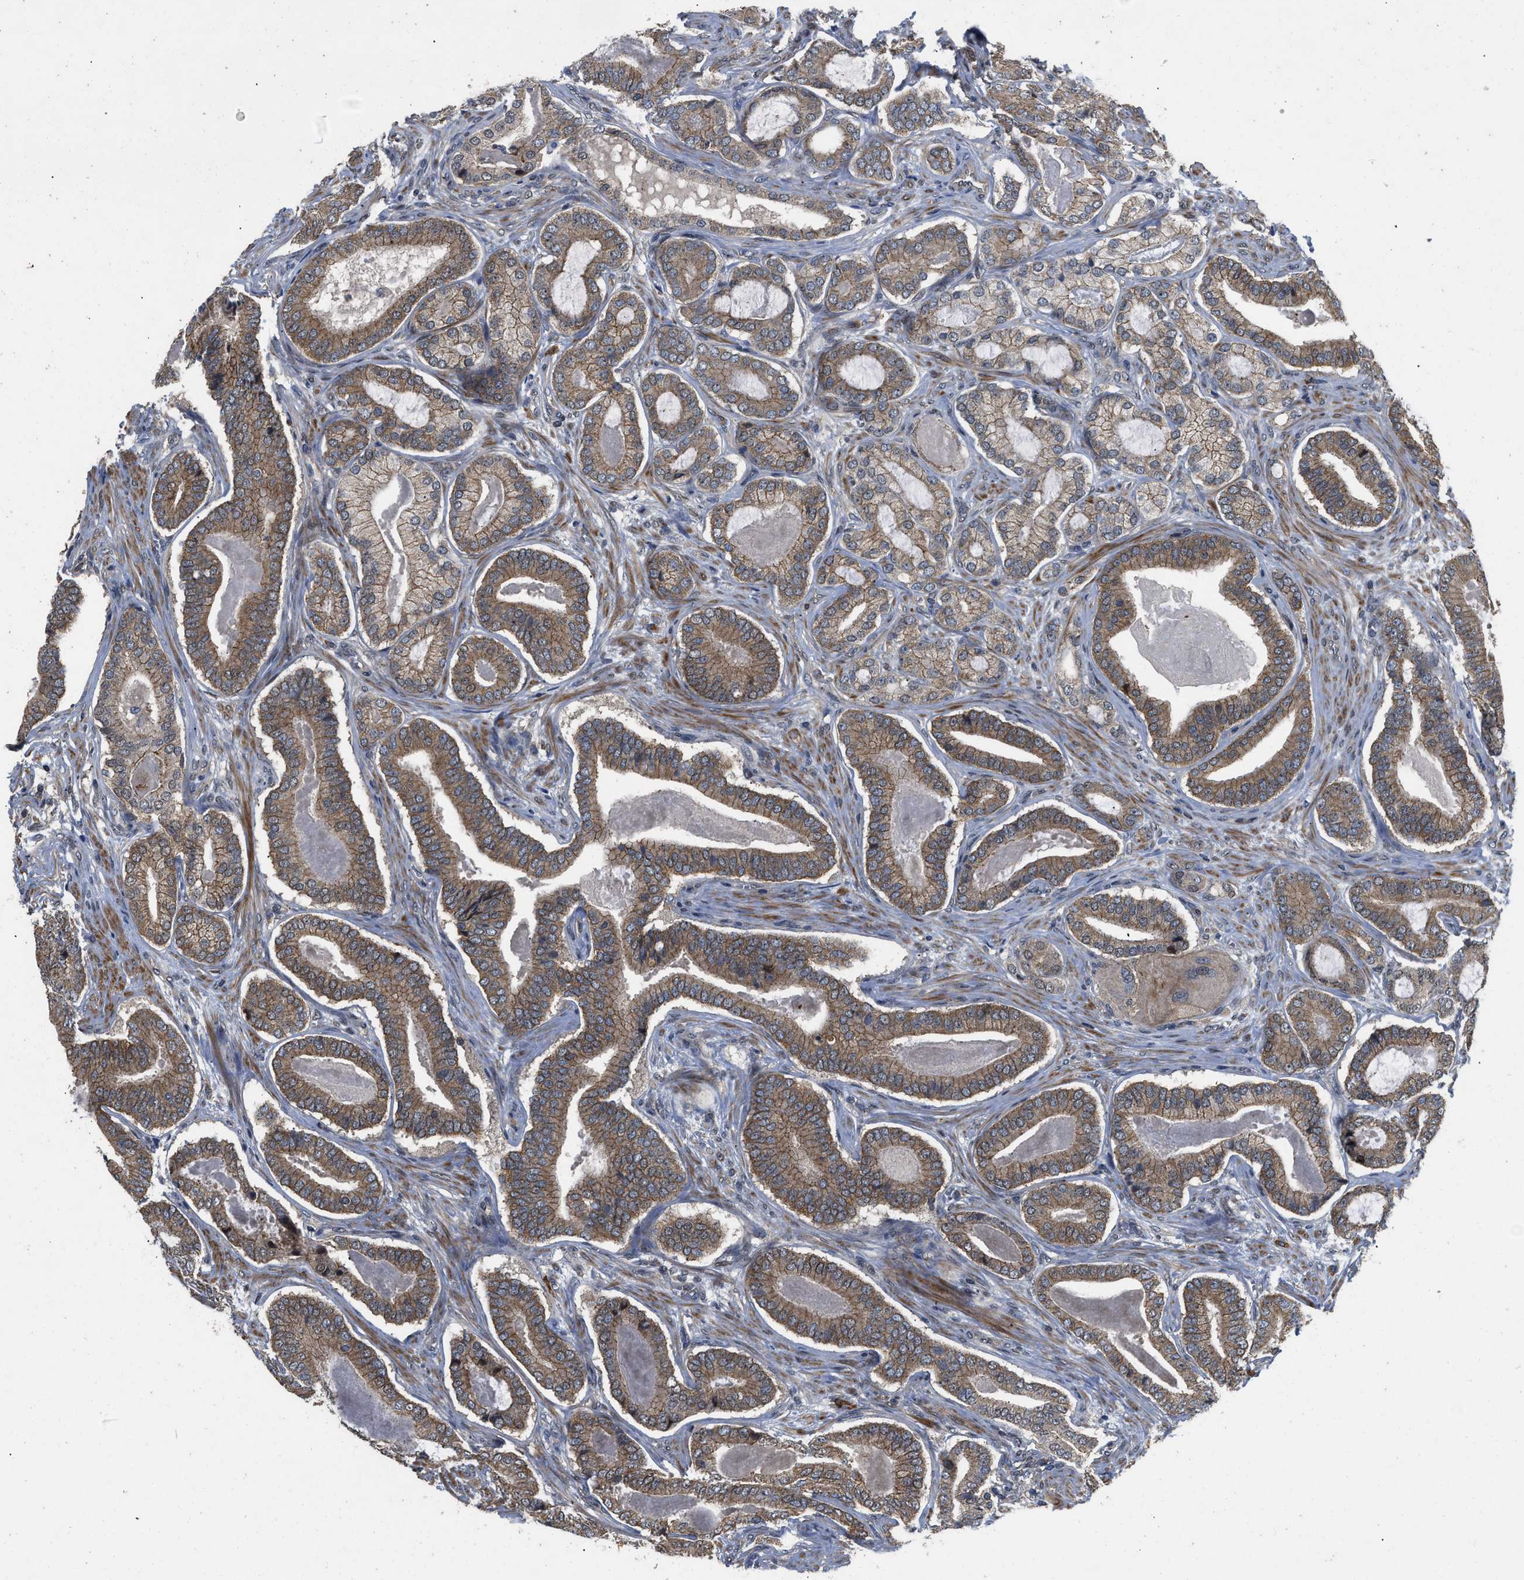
{"staining": {"intensity": "moderate", "quantity": ">75%", "location": "cytoplasmic/membranous"}, "tissue": "prostate cancer", "cell_type": "Tumor cells", "image_type": "cancer", "snomed": [{"axis": "morphology", "description": "Adenocarcinoma, High grade"}, {"axis": "topography", "description": "Prostate"}], "caption": "Human high-grade adenocarcinoma (prostate) stained with a protein marker demonstrates moderate staining in tumor cells.", "gene": "PRDM14", "patient": {"sex": "male", "age": 60}}